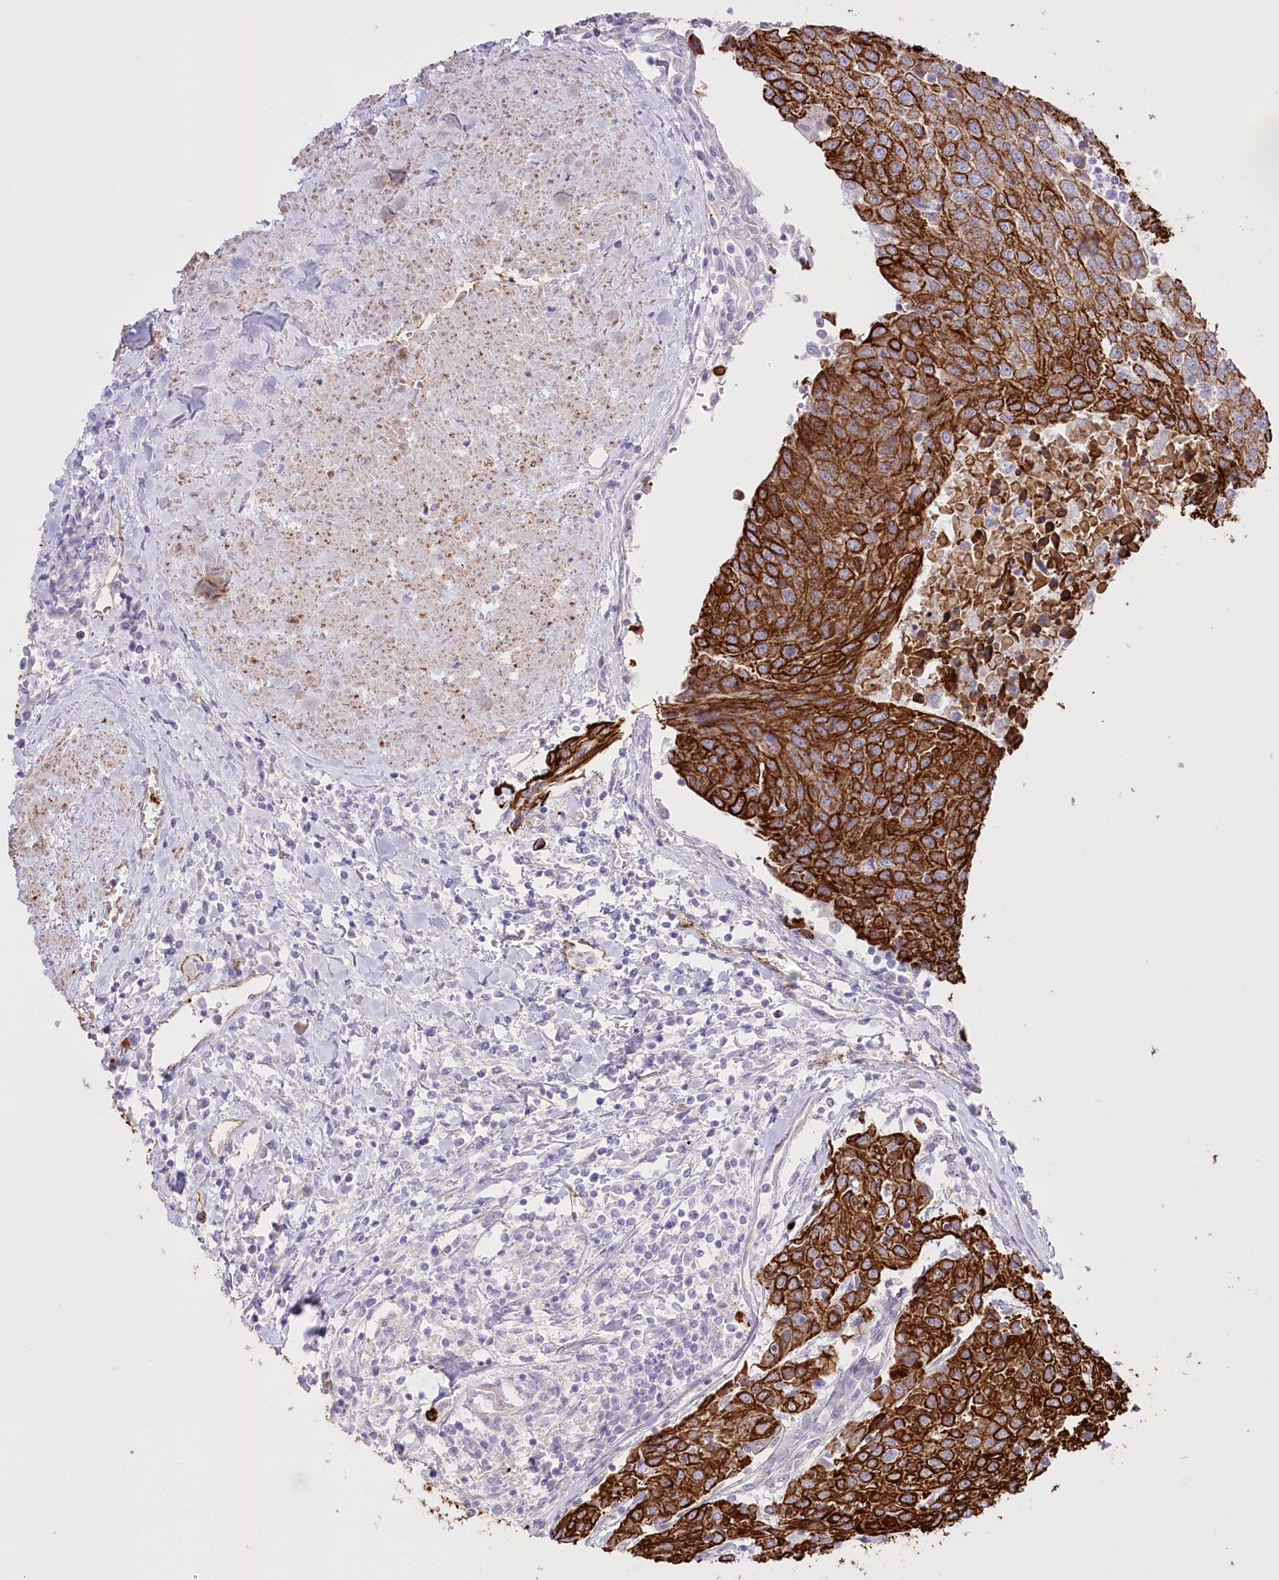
{"staining": {"intensity": "strong", "quantity": ">75%", "location": "cytoplasmic/membranous"}, "tissue": "urothelial cancer", "cell_type": "Tumor cells", "image_type": "cancer", "snomed": [{"axis": "morphology", "description": "Urothelial carcinoma, High grade"}, {"axis": "topography", "description": "Urinary bladder"}], "caption": "Immunohistochemistry (IHC) of human urothelial cancer exhibits high levels of strong cytoplasmic/membranous staining in approximately >75% of tumor cells.", "gene": "SLC39A10", "patient": {"sex": "female", "age": 85}}